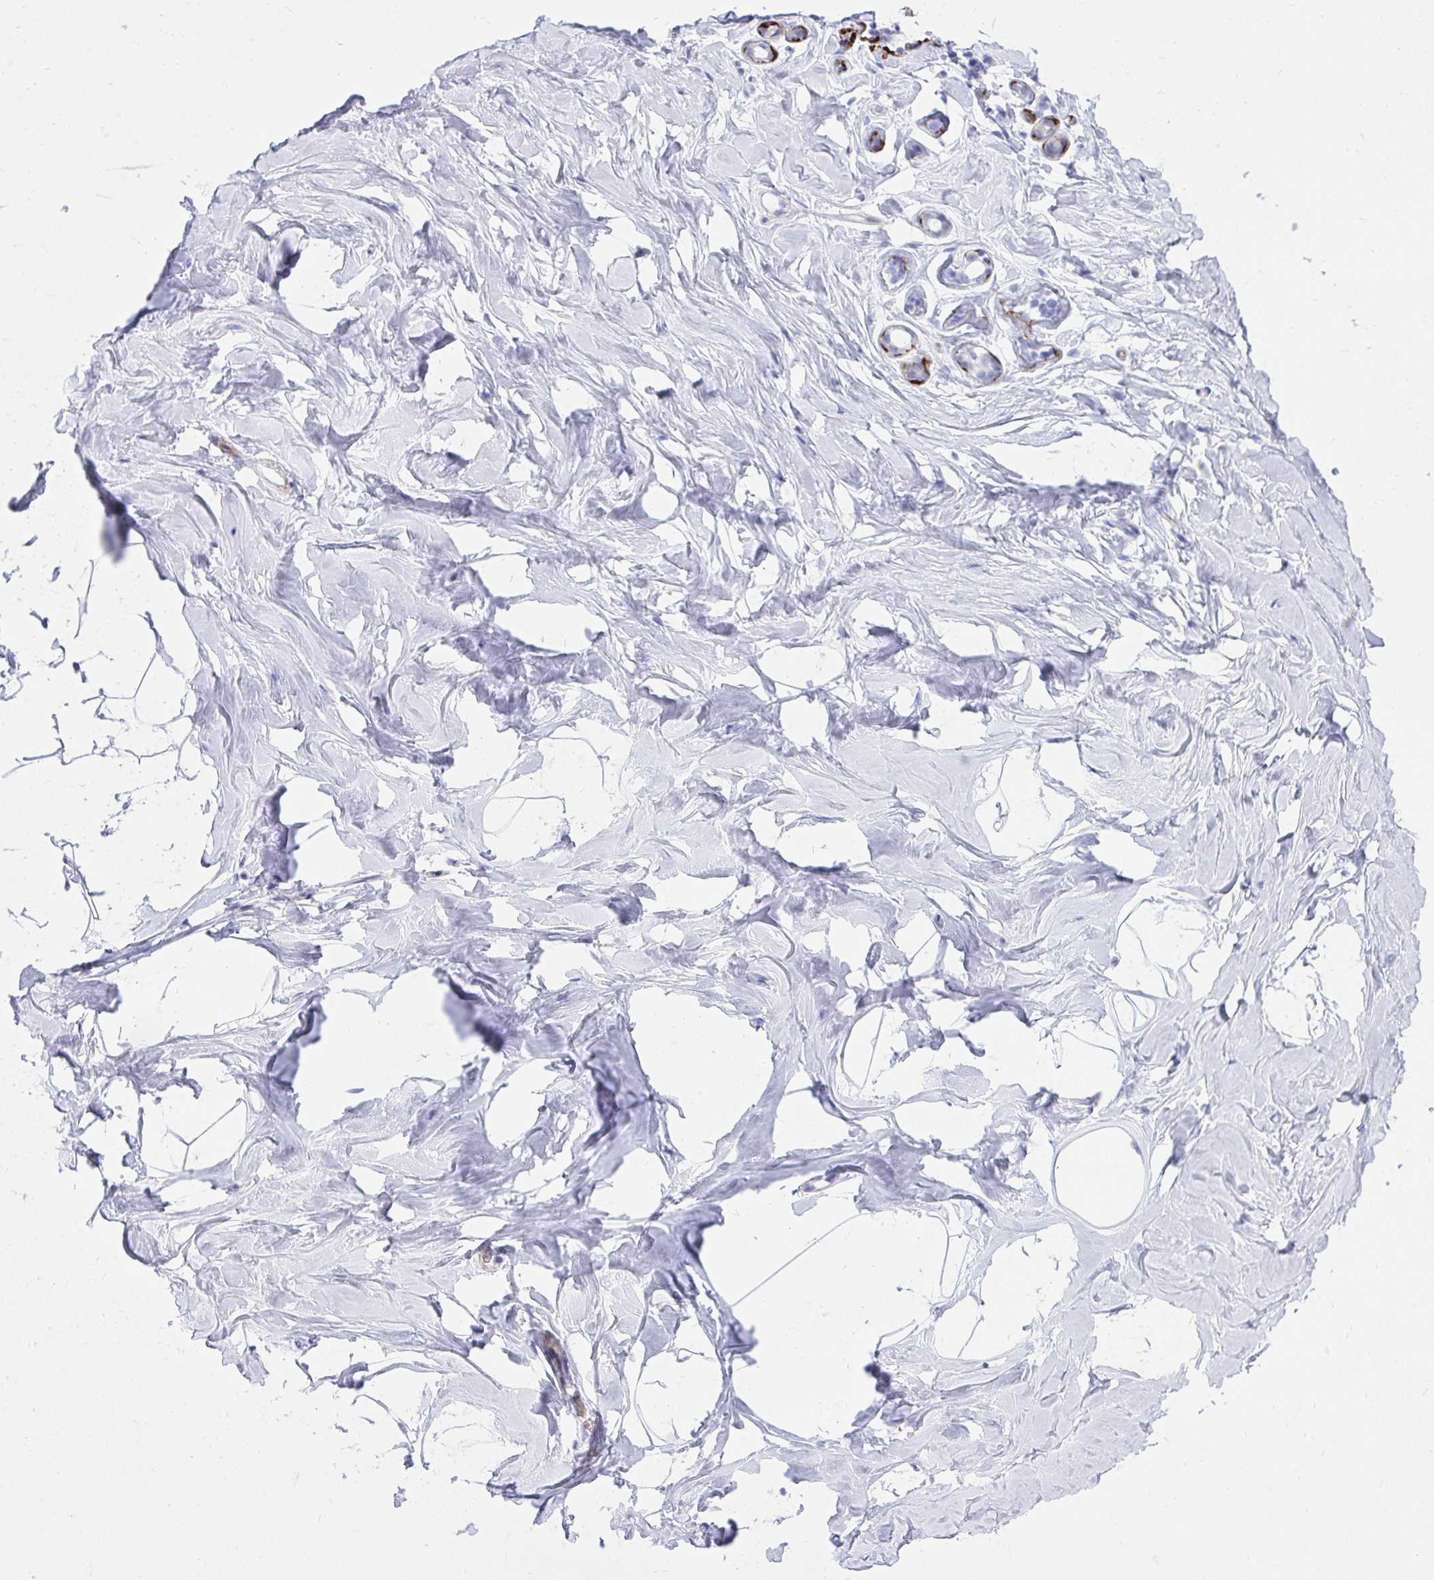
{"staining": {"intensity": "negative", "quantity": "none", "location": "none"}, "tissue": "breast", "cell_type": "Adipocytes", "image_type": "normal", "snomed": [{"axis": "morphology", "description": "Normal tissue, NOS"}, {"axis": "topography", "description": "Breast"}], "caption": "This micrograph is of benign breast stained with immunohistochemistry (IHC) to label a protein in brown with the nuclei are counter-stained blue. There is no expression in adipocytes. Brightfield microscopy of IHC stained with DAB (brown) and hematoxylin (blue), captured at high magnification.", "gene": "CSTB", "patient": {"sex": "female", "age": 32}}